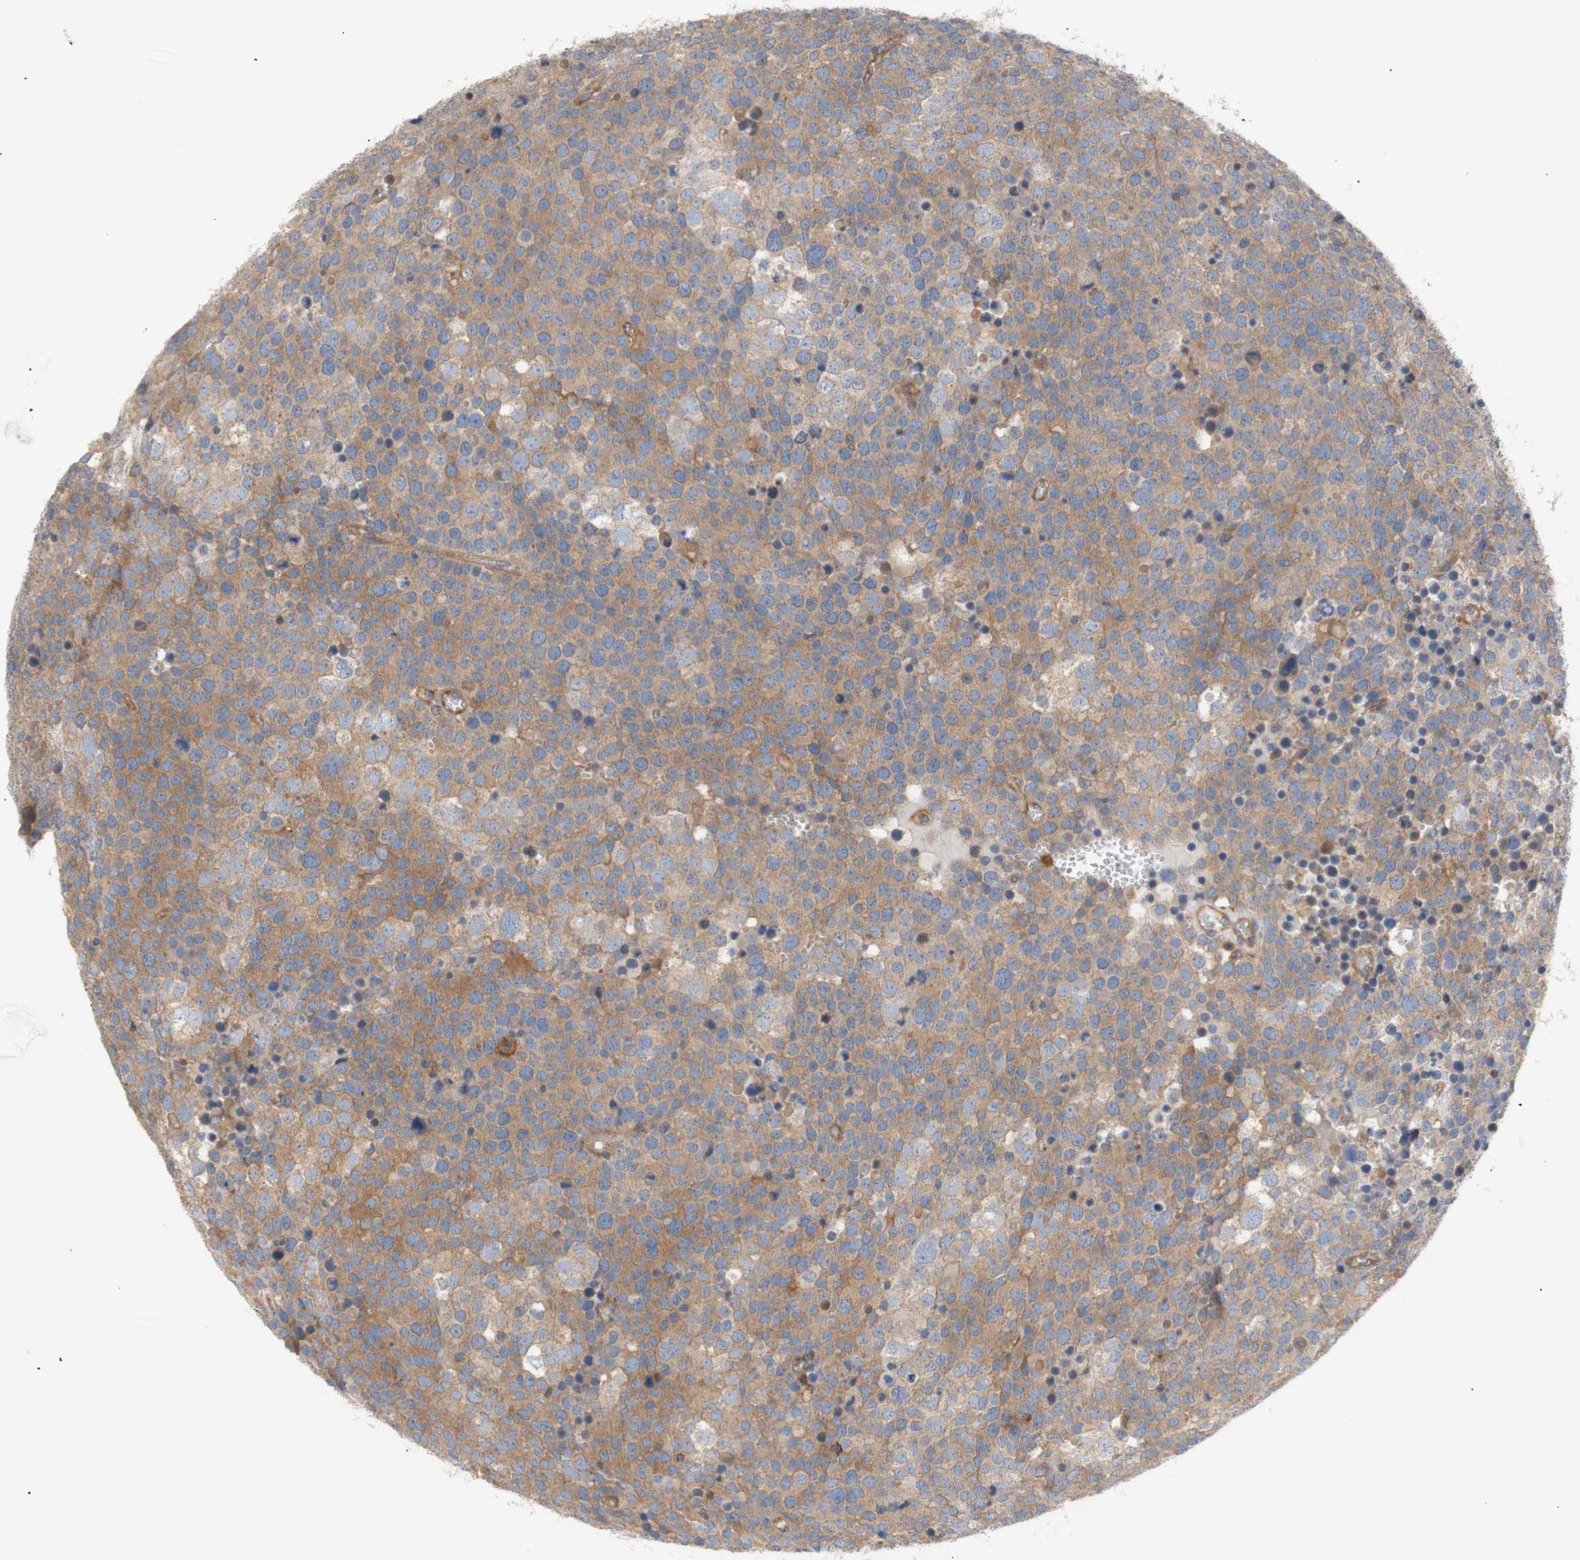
{"staining": {"intensity": "moderate", "quantity": "25%-75%", "location": "cytoplasmic/membranous"}, "tissue": "testis cancer", "cell_type": "Tumor cells", "image_type": "cancer", "snomed": [{"axis": "morphology", "description": "Seminoma, NOS"}, {"axis": "topography", "description": "Testis"}], "caption": "Immunohistochemistry of testis seminoma exhibits medium levels of moderate cytoplasmic/membranous positivity in about 25%-75% of tumor cells. (DAB (3,3'-diaminobenzidine) IHC, brown staining for protein, blue staining for nuclei).", "gene": "IKBKG", "patient": {"sex": "male", "age": 71}}